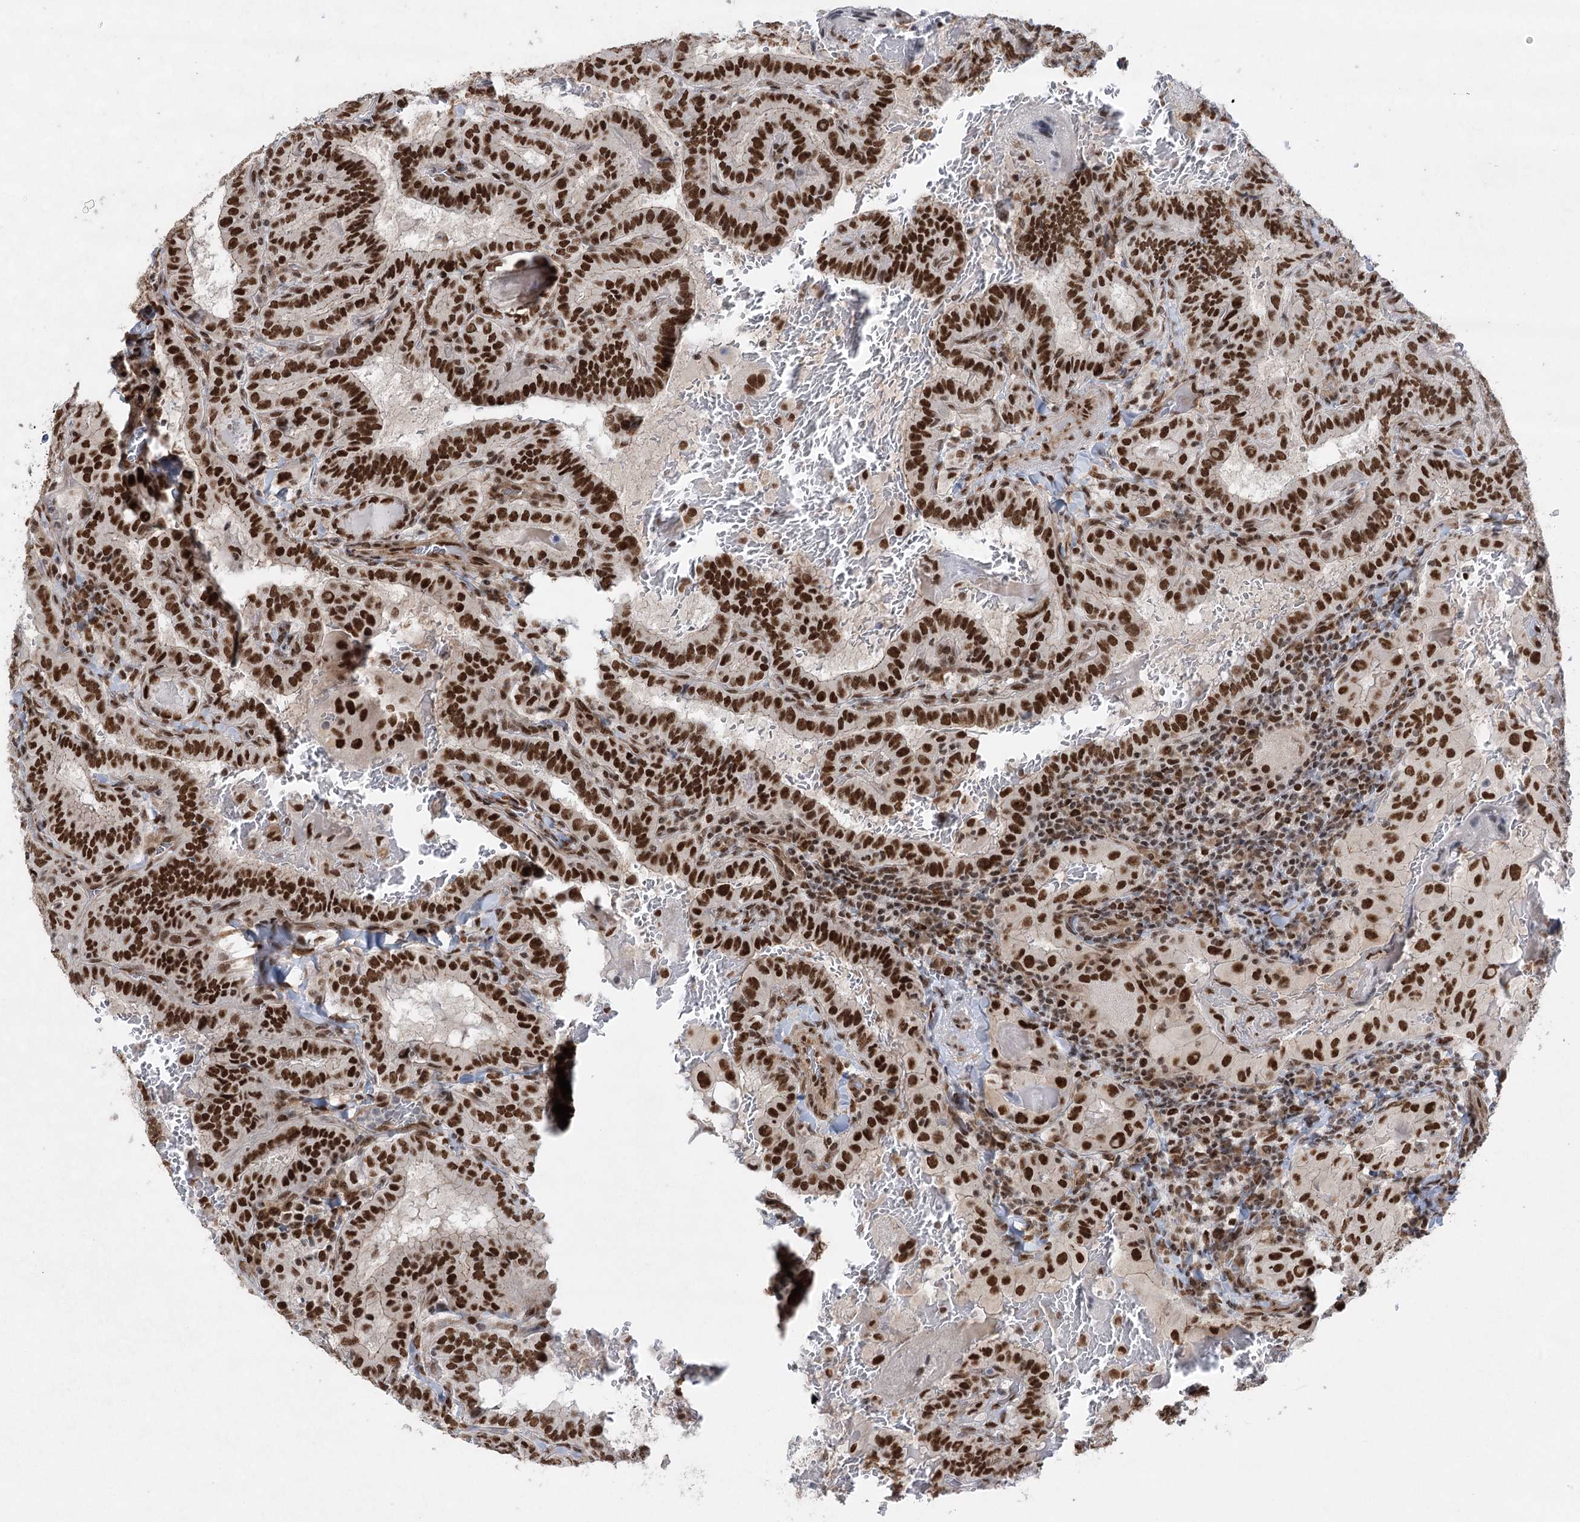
{"staining": {"intensity": "strong", "quantity": ">75%", "location": "nuclear"}, "tissue": "thyroid cancer", "cell_type": "Tumor cells", "image_type": "cancer", "snomed": [{"axis": "morphology", "description": "Papillary adenocarcinoma, NOS"}, {"axis": "topography", "description": "Thyroid gland"}], "caption": "Immunohistochemistry image of thyroid papillary adenocarcinoma stained for a protein (brown), which displays high levels of strong nuclear staining in approximately >75% of tumor cells.", "gene": "ZCCHC8", "patient": {"sex": "female", "age": 72}}